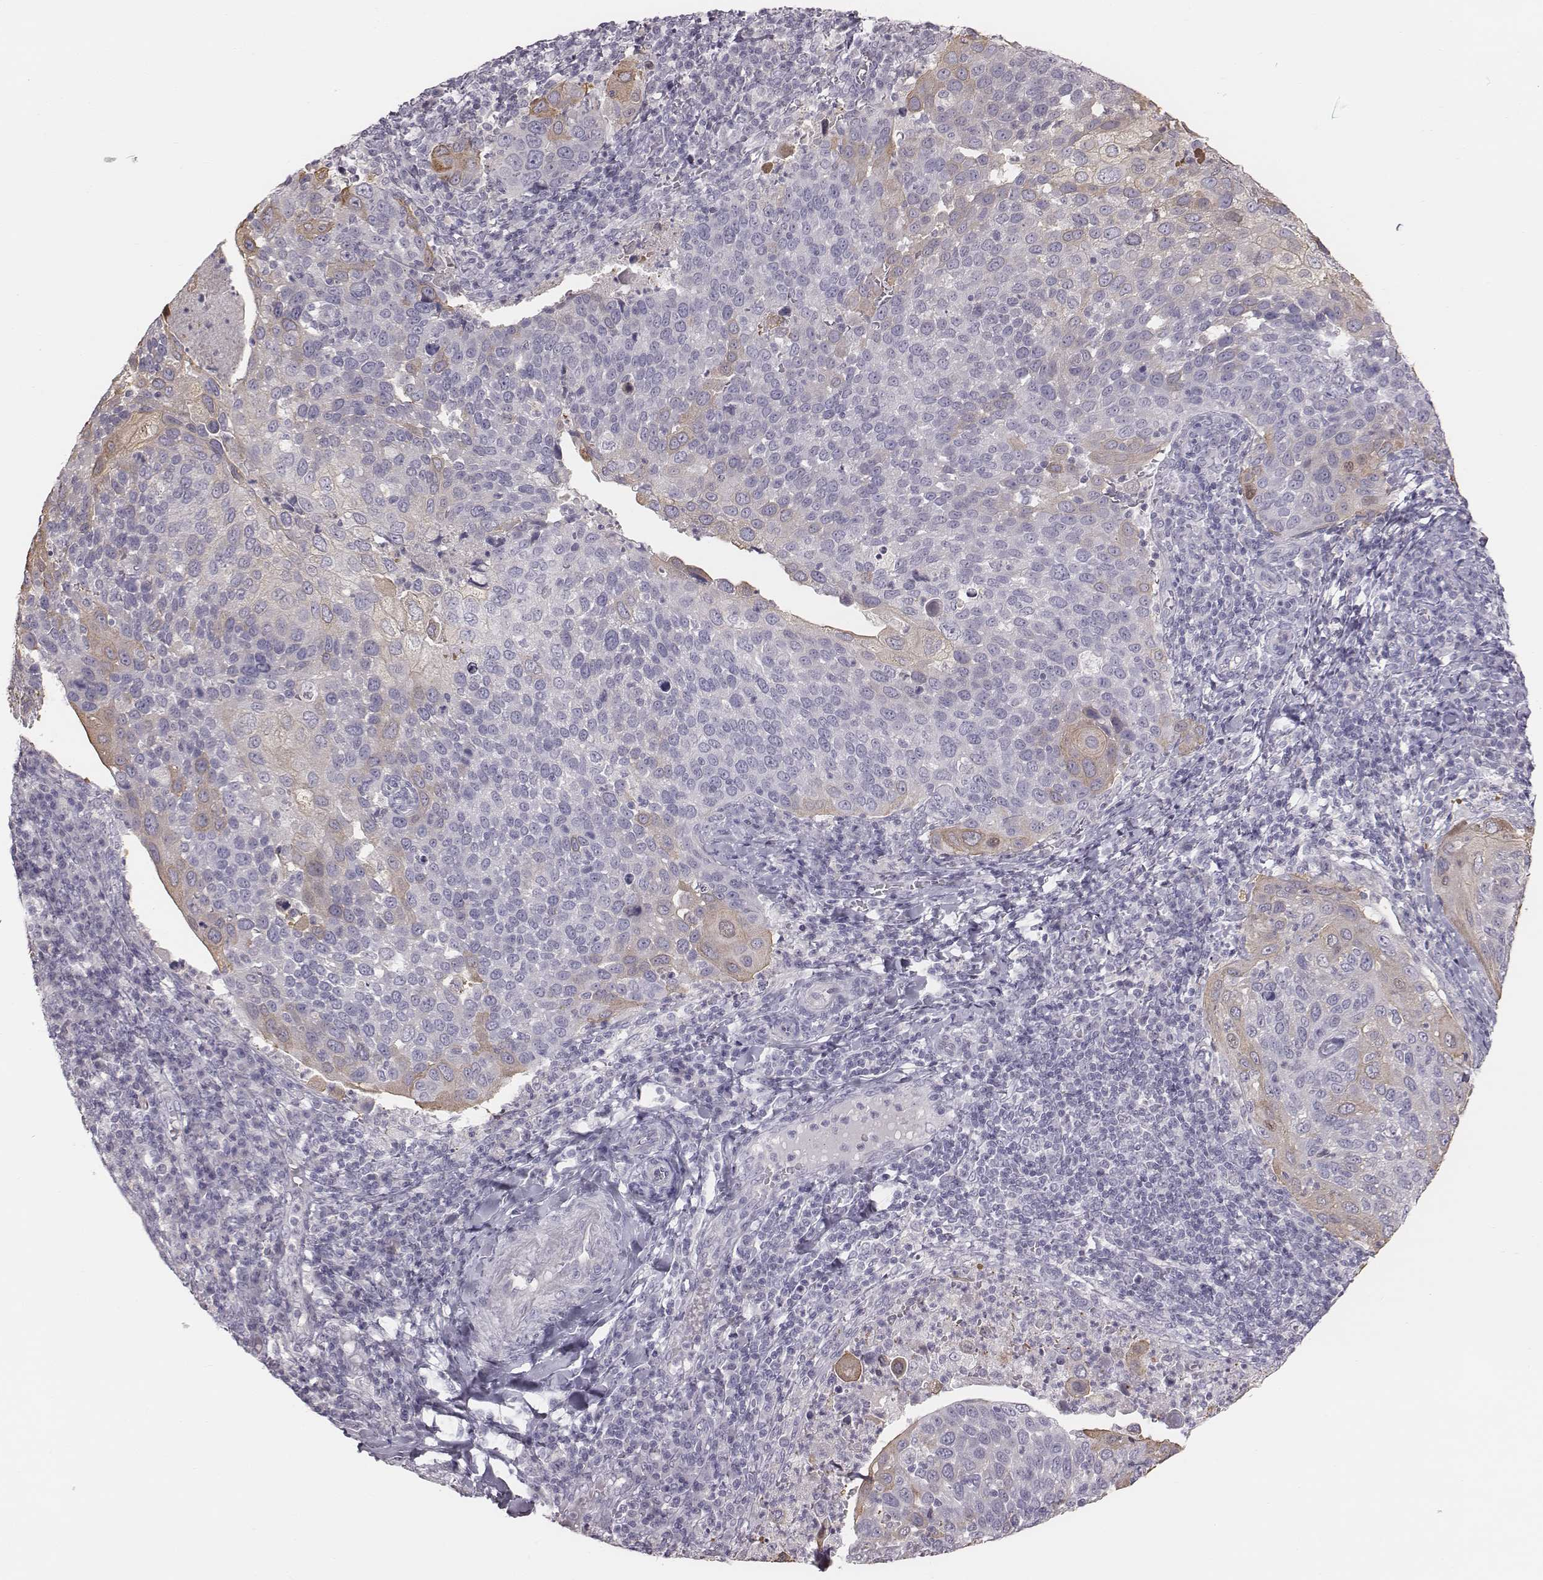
{"staining": {"intensity": "weak", "quantity": "<25%", "location": "cytoplasmic/membranous"}, "tissue": "cervical cancer", "cell_type": "Tumor cells", "image_type": "cancer", "snomed": [{"axis": "morphology", "description": "Squamous cell carcinoma, NOS"}, {"axis": "topography", "description": "Cervix"}], "caption": "Immunohistochemical staining of cervical cancer (squamous cell carcinoma) reveals no significant expression in tumor cells.", "gene": "C6orf58", "patient": {"sex": "female", "age": 54}}